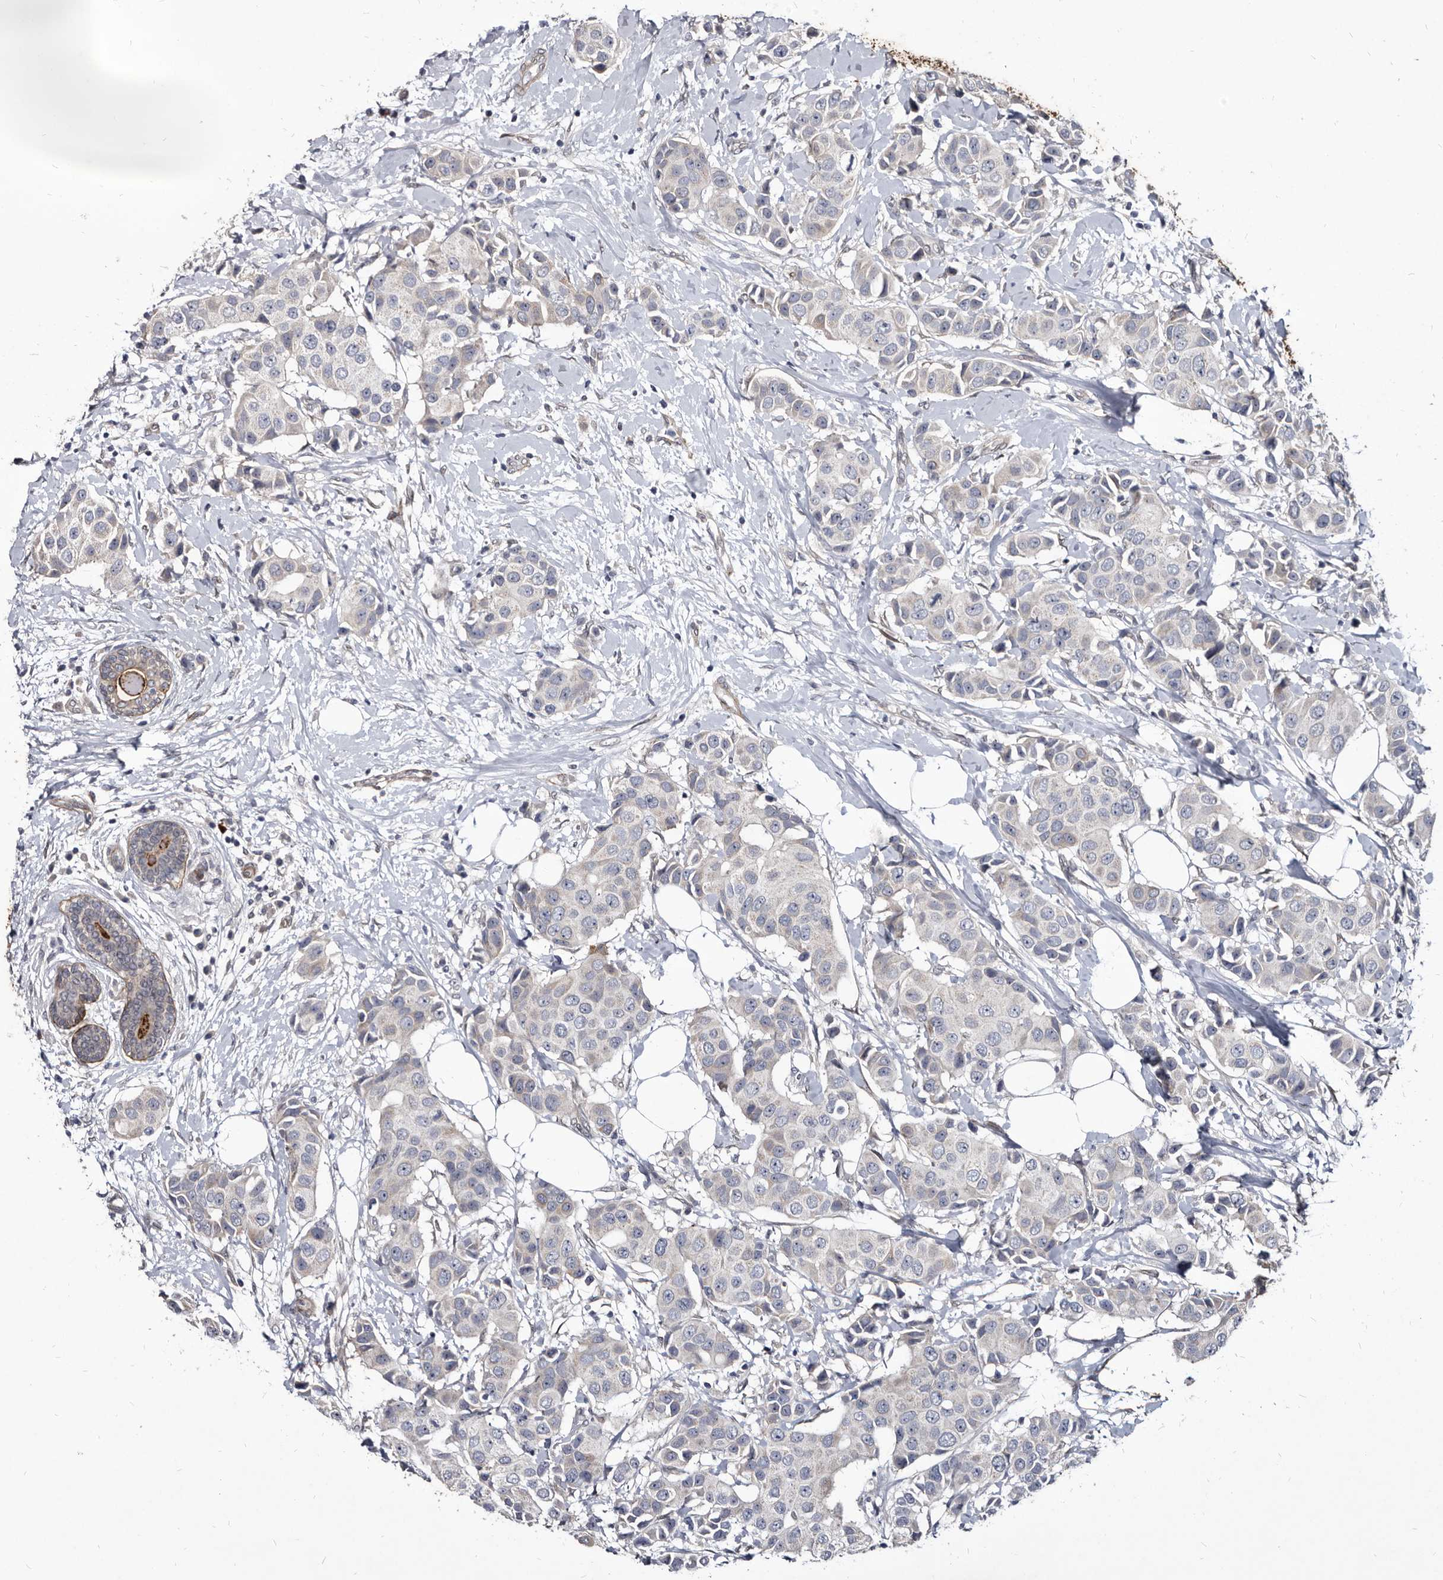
{"staining": {"intensity": "negative", "quantity": "none", "location": "none"}, "tissue": "breast cancer", "cell_type": "Tumor cells", "image_type": "cancer", "snomed": [{"axis": "morphology", "description": "Normal tissue, NOS"}, {"axis": "morphology", "description": "Duct carcinoma"}, {"axis": "topography", "description": "Breast"}], "caption": "A photomicrograph of breast cancer (invasive ductal carcinoma) stained for a protein displays no brown staining in tumor cells.", "gene": "PROM1", "patient": {"sex": "female", "age": 39}}